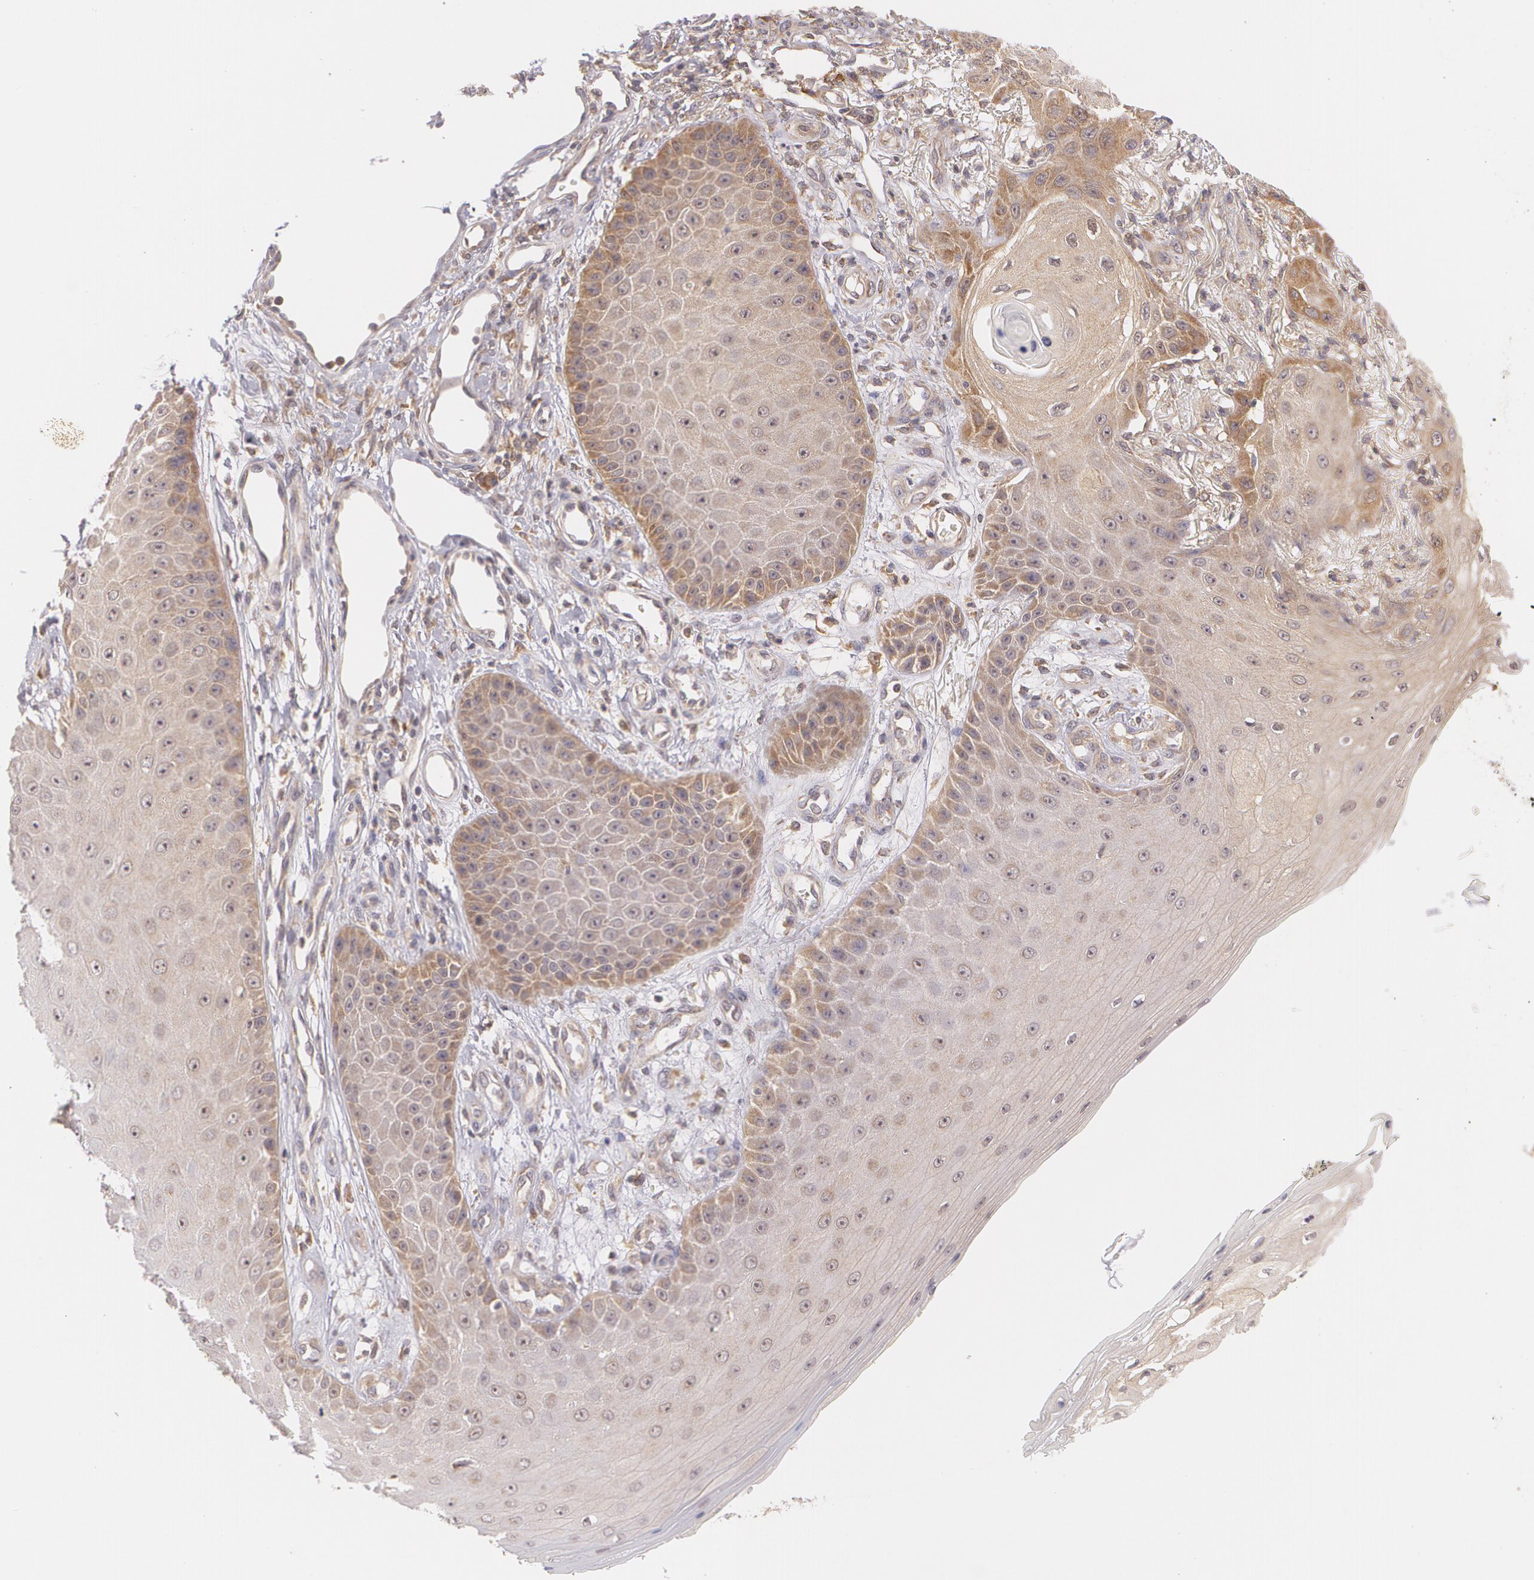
{"staining": {"intensity": "moderate", "quantity": ">75%", "location": "cytoplasmic/membranous"}, "tissue": "skin cancer", "cell_type": "Tumor cells", "image_type": "cancer", "snomed": [{"axis": "morphology", "description": "Squamous cell carcinoma, NOS"}, {"axis": "topography", "description": "Skin"}], "caption": "A brown stain shows moderate cytoplasmic/membranous staining of a protein in skin cancer (squamous cell carcinoma) tumor cells. (brown staining indicates protein expression, while blue staining denotes nuclei).", "gene": "CCL17", "patient": {"sex": "female", "age": 40}}